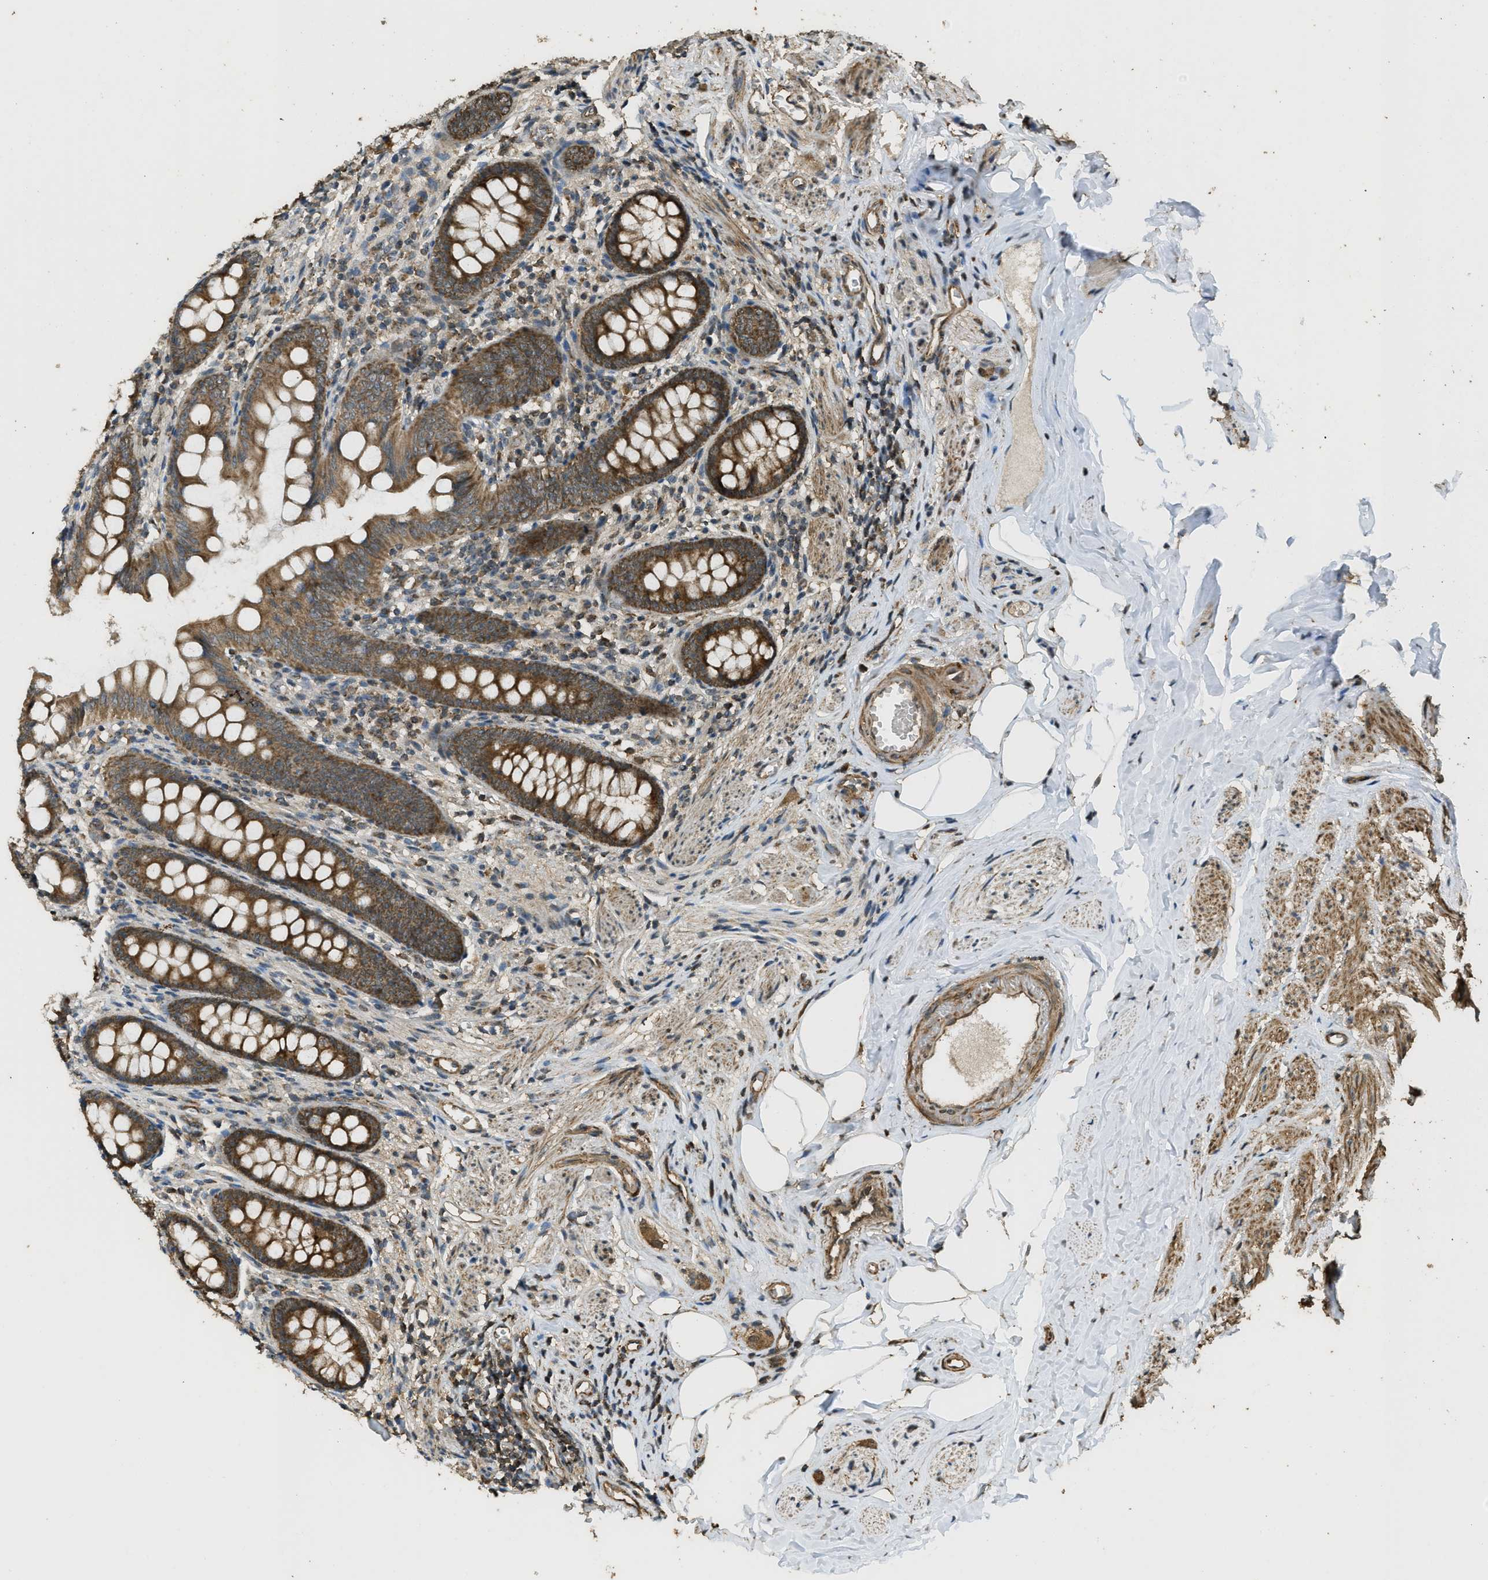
{"staining": {"intensity": "strong", "quantity": ">75%", "location": "cytoplasmic/membranous"}, "tissue": "appendix", "cell_type": "Glandular cells", "image_type": "normal", "snomed": [{"axis": "morphology", "description": "Normal tissue, NOS"}, {"axis": "topography", "description": "Appendix"}], "caption": "Normal appendix was stained to show a protein in brown. There is high levels of strong cytoplasmic/membranous expression in about >75% of glandular cells. Immunohistochemistry (ihc) stains the protein in brown and the nuclei are stained blue.", "gene": "CTPS1", "patient": {"sex": "female", "age": 77}}